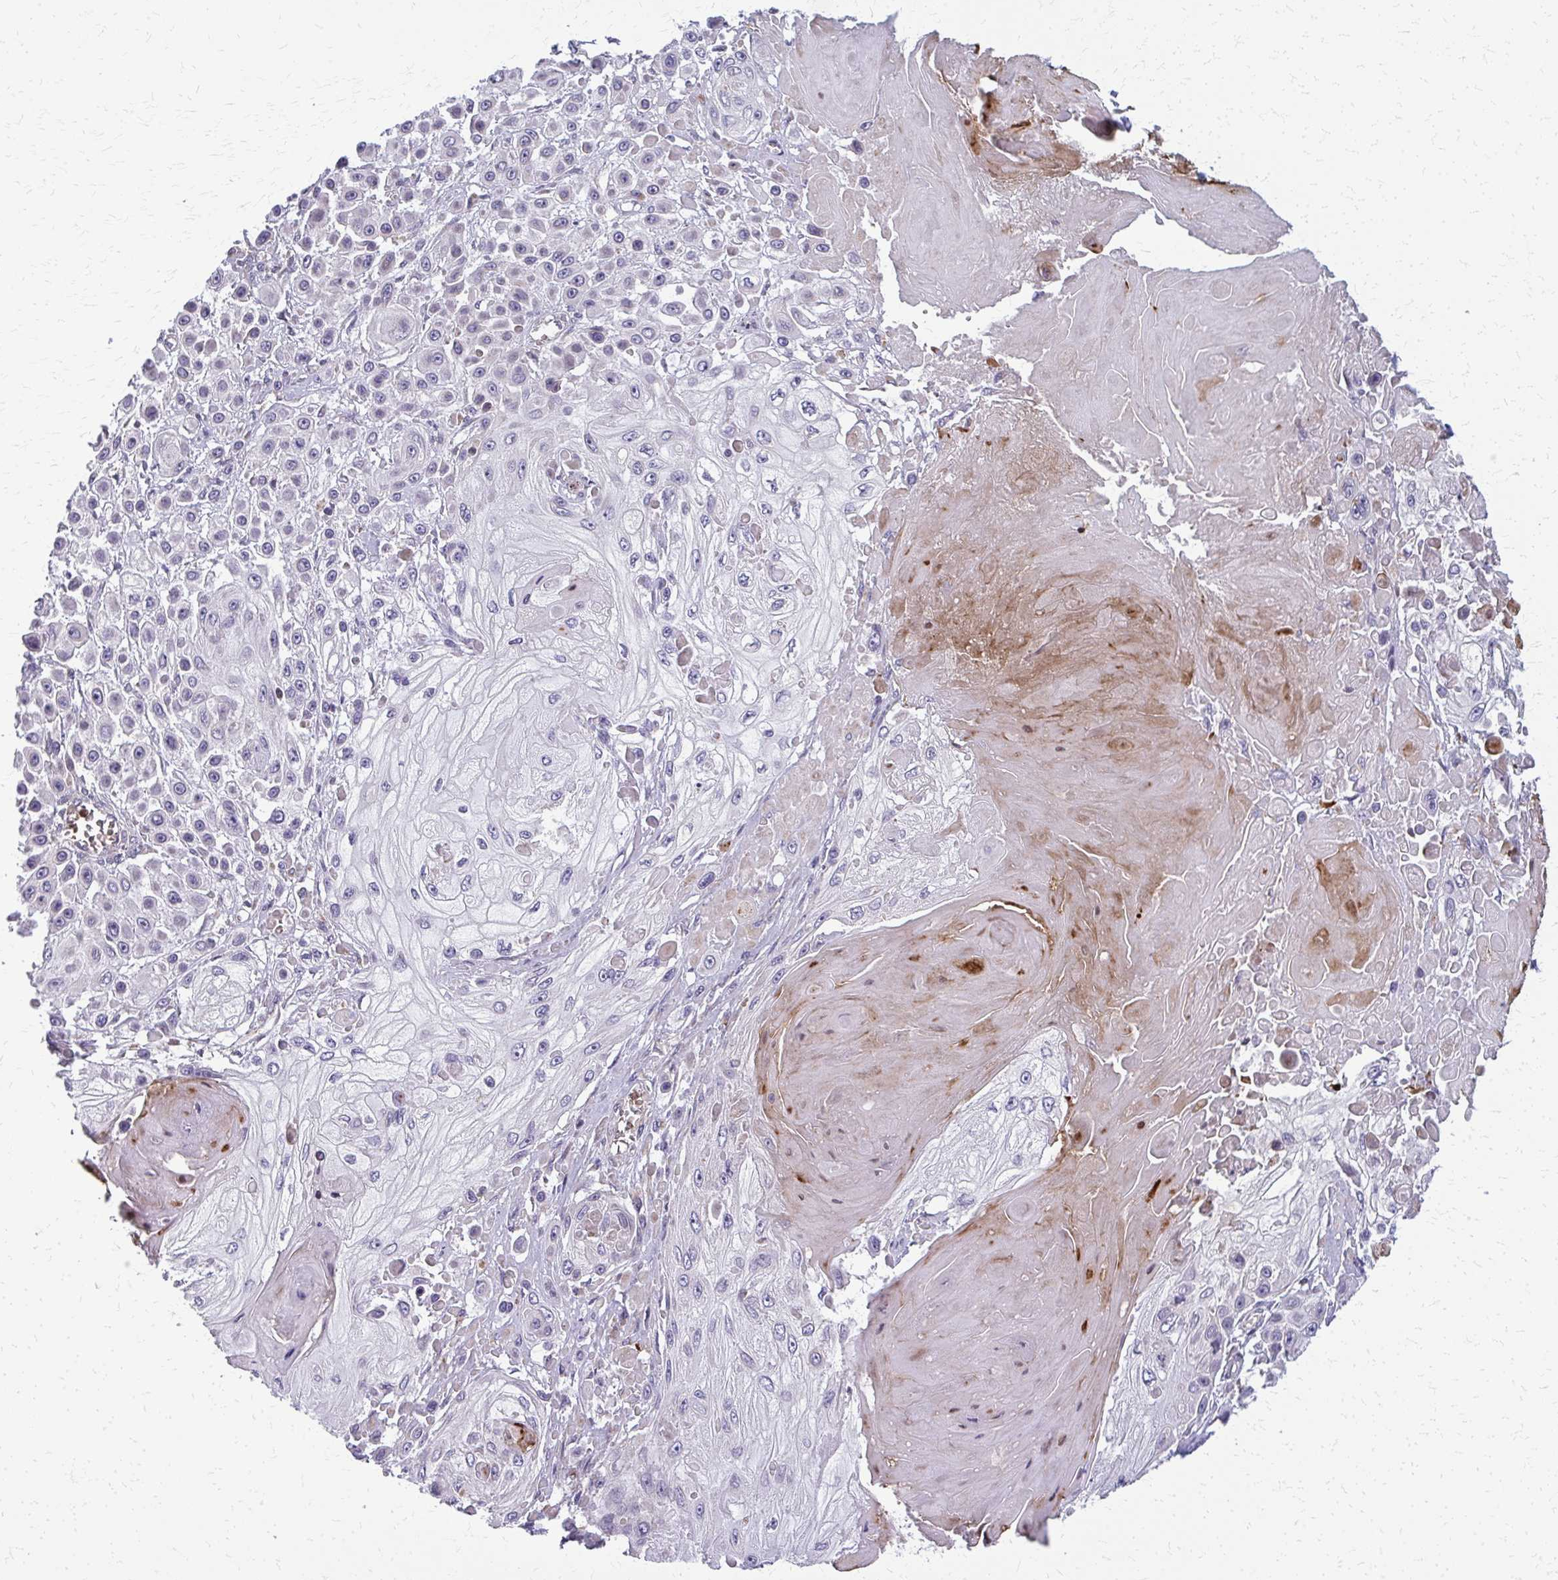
{"staining": {"intensity": "negative", "quantity": "none", "location": "none"}, "tissue": "skin cancer", "cell_type": "Tumor cells", "image_type": "cancer", "snomed": [{"axis": "morphology", "description": "Squamous cell carcinoma, NOS"}, {"axis": "topography", "description": "Skin"}], "caption": "This is an immunohistochemistry micrograph of human skin squamous cell carcinoma. There is no positivity in tumor cells.", "gene": "MCCC1", "patient": {"sex": "male", "age": 67}}